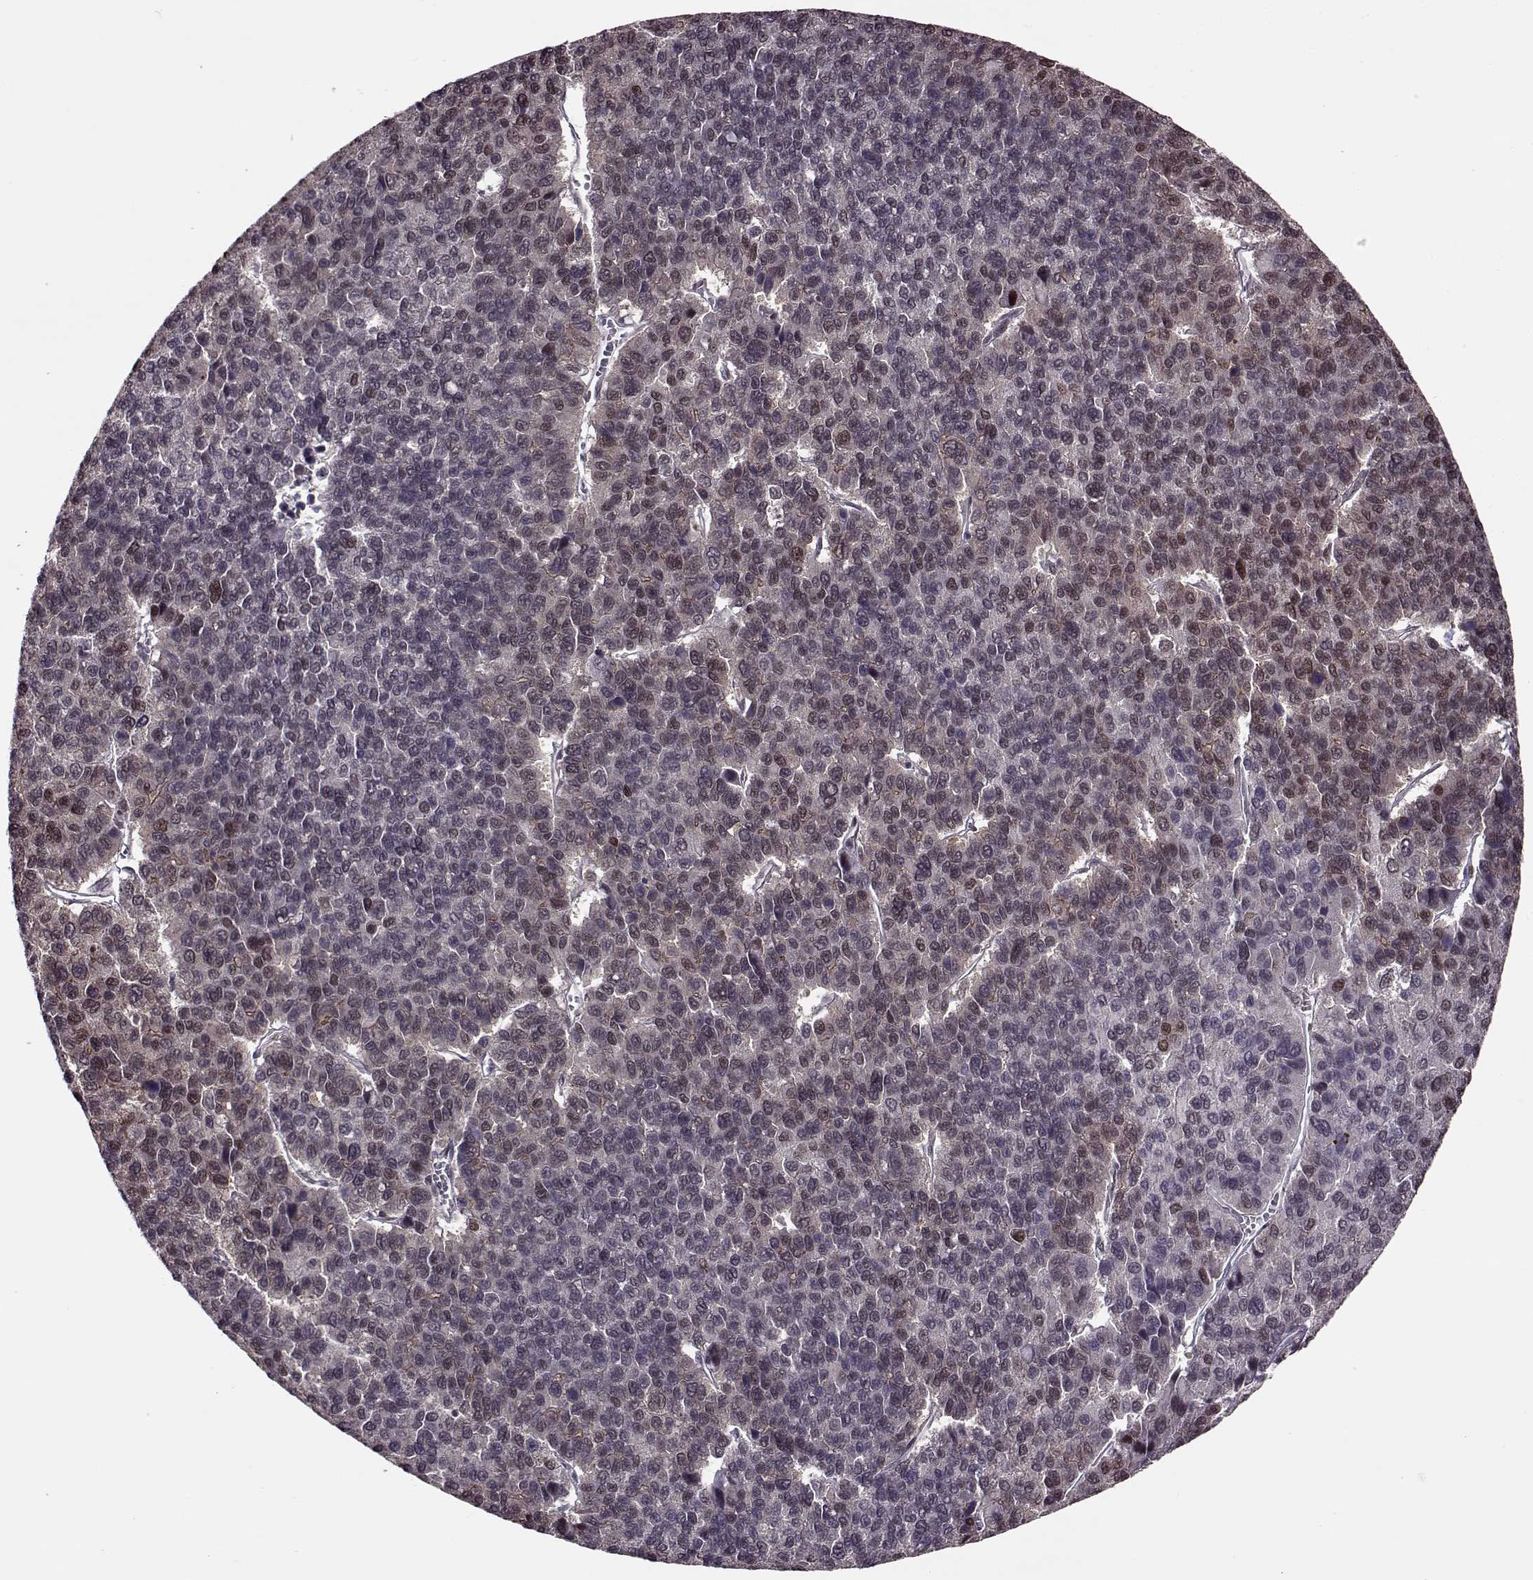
{"staining": {"intensity": "weak", "quantity": "25%-75%", "location": "nuclear"}, "tissue": "liver cancer", "cell_type": "Tumor cells", "image_type": "cancer", "snomed": [{"axis": "morphology", "description": "Carcinoma, Hepatocellular, NOS"}, {"axis": "topography", "description": "Liver"}], "caption": "Immunohistochemical staining of human liver cancer reveals low levels of weak nuclear positivity in approximately 25%-75% of tumor cells.", "gene": "FTO", "patient": {"sex": "female", "age": 41}}